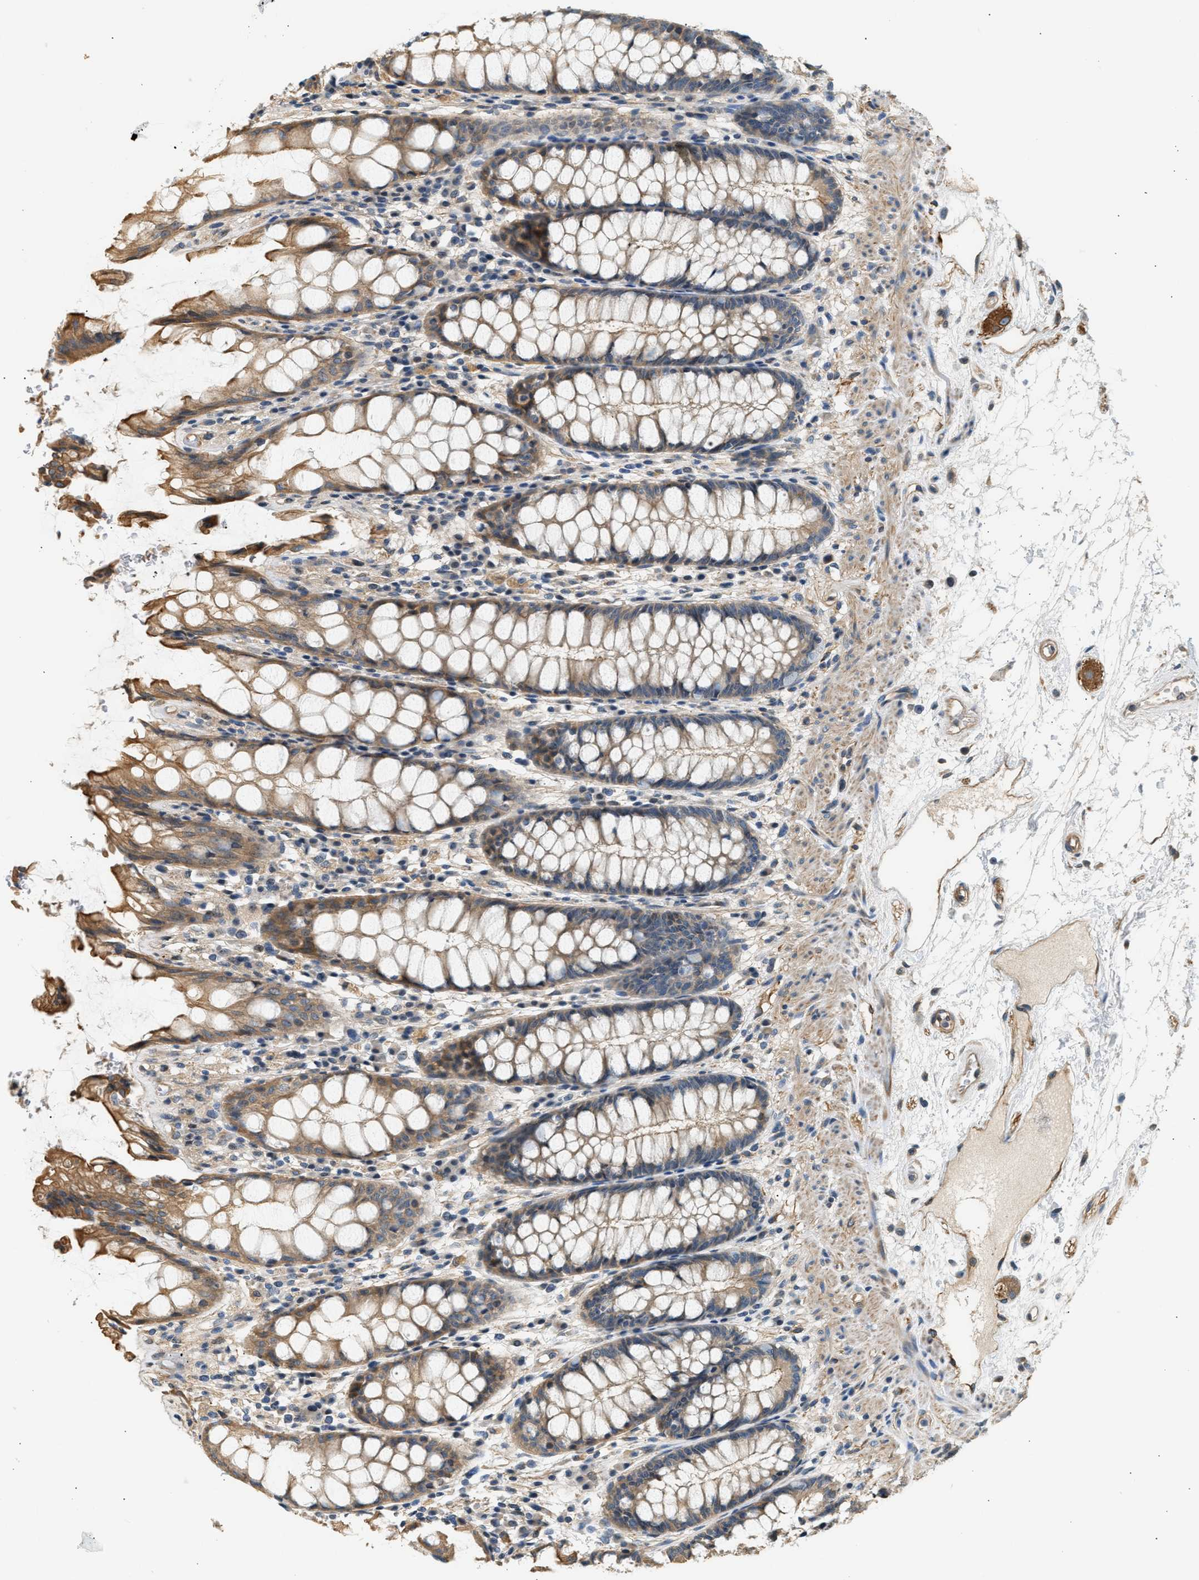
{"staining": {"intensity": "strong", "quantity": "25%-75%", "location": "cytoplasmic/membranous"}, "tissue": "rectum", "cell_type": "Glandular cells", "image_type": "normal", "snomed": [{"axis": "morphology", "description": "Normal tissue, NOS"}, {"axis": "topography", "description": "Rectum"}], "caption": "The immunohistochemical stain shows strong cytoplasmic/membranous staining in glandular cells of normal rectum.", "gene": "WDR31", "patient": {"sex": "male", "age": 64}}